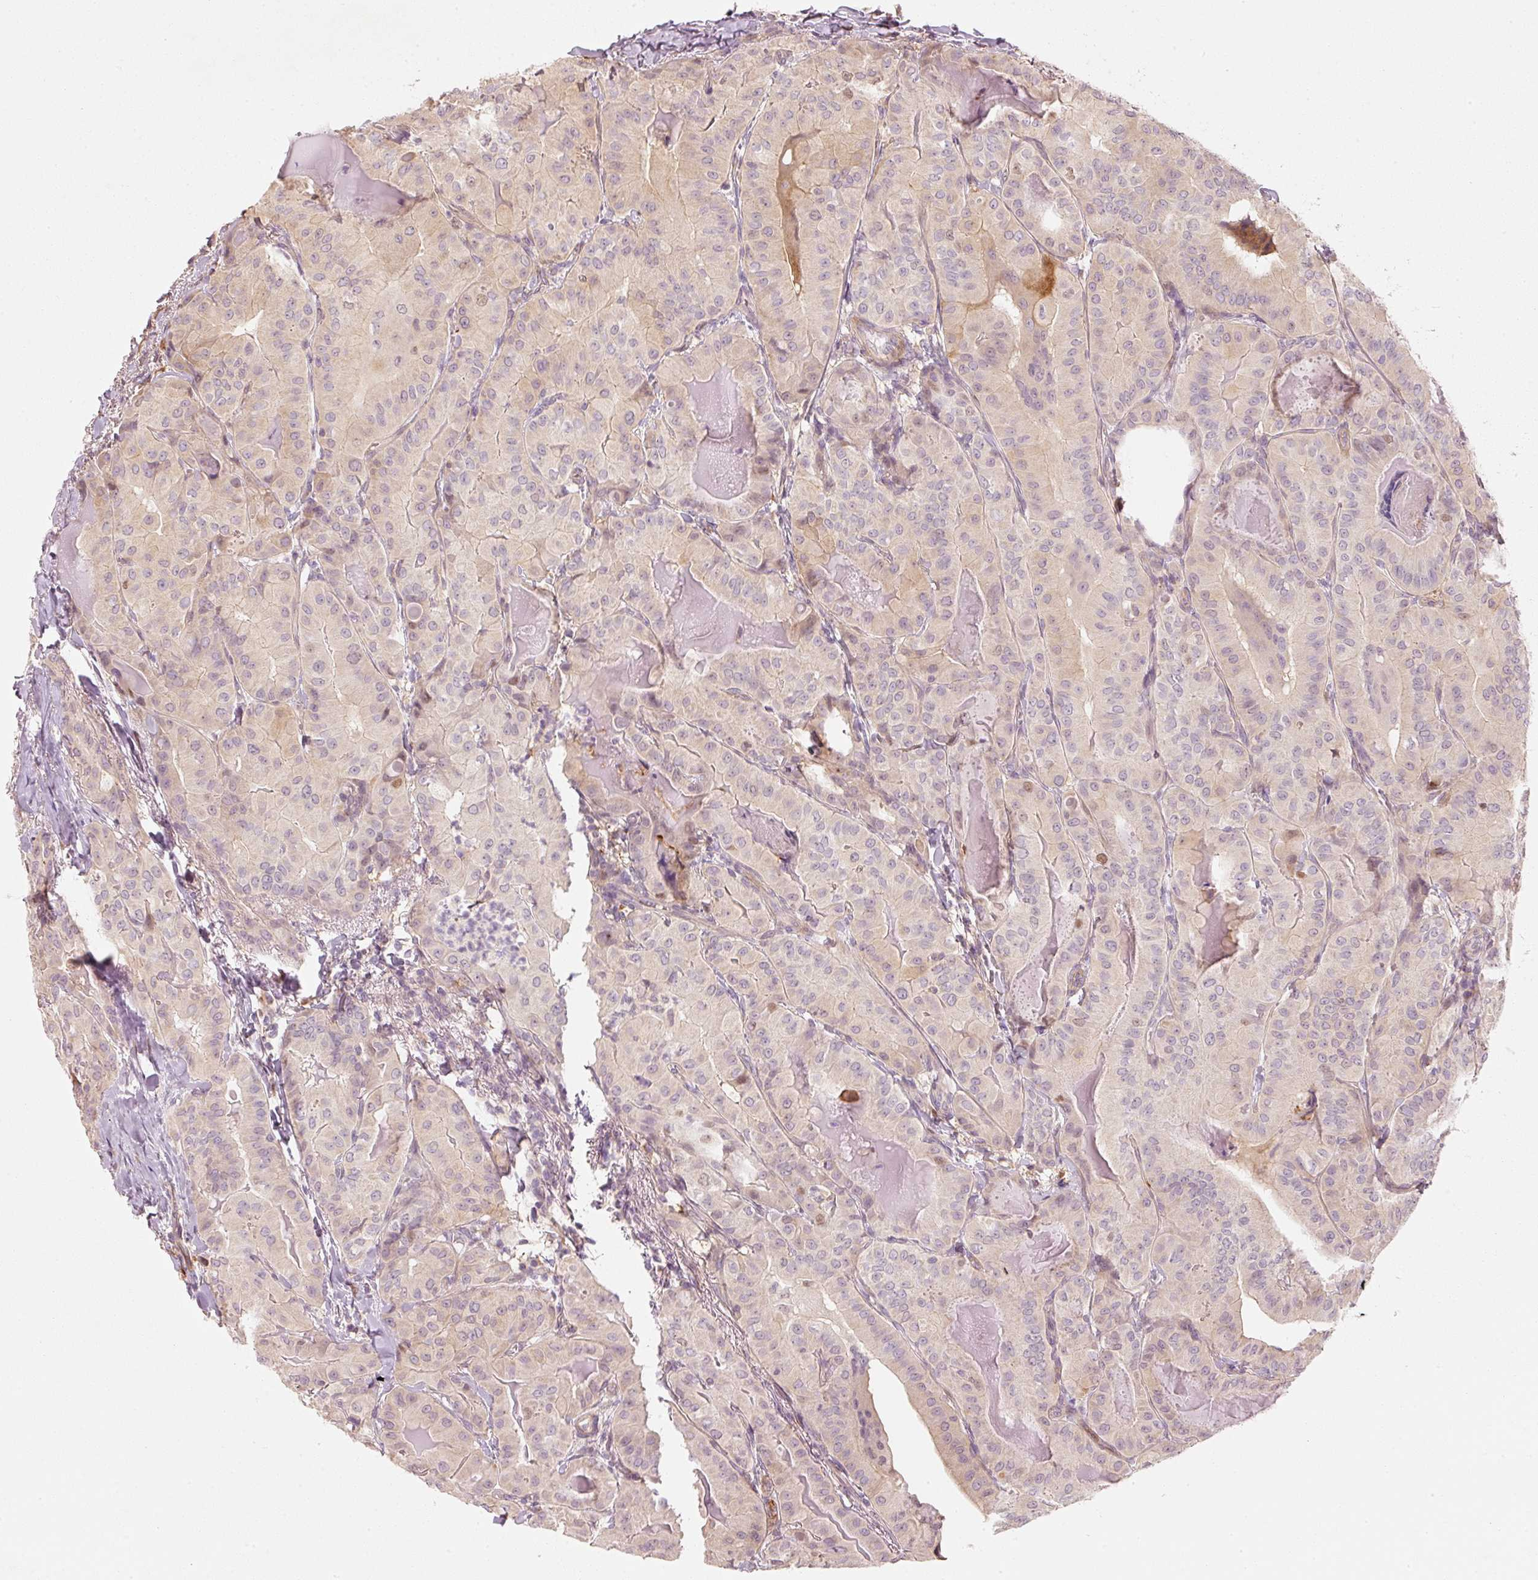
{"staining": {"intensity": "weak", "quantity": "<25%", "location": "cytoplasmic/membranous"}, "tissue": "thyroid cancer", "cell_type": "Tumor cells", "image_type": "cancer", "snomed": [{"axis": "morphology", "description": "Papillary adenocarcinoma, NOS"}, {"axis": "topography", "description": "Thyroid gland"}], "caption": "A high-resolution photomicrograph shows immunohistochemistry (IHC) staining of thyroid papillary adenocarcinoma, which demonstrates no significant expression in tumor cells.", "gene": "TREX2", "patient": {"sex": "female", "age": 68}}